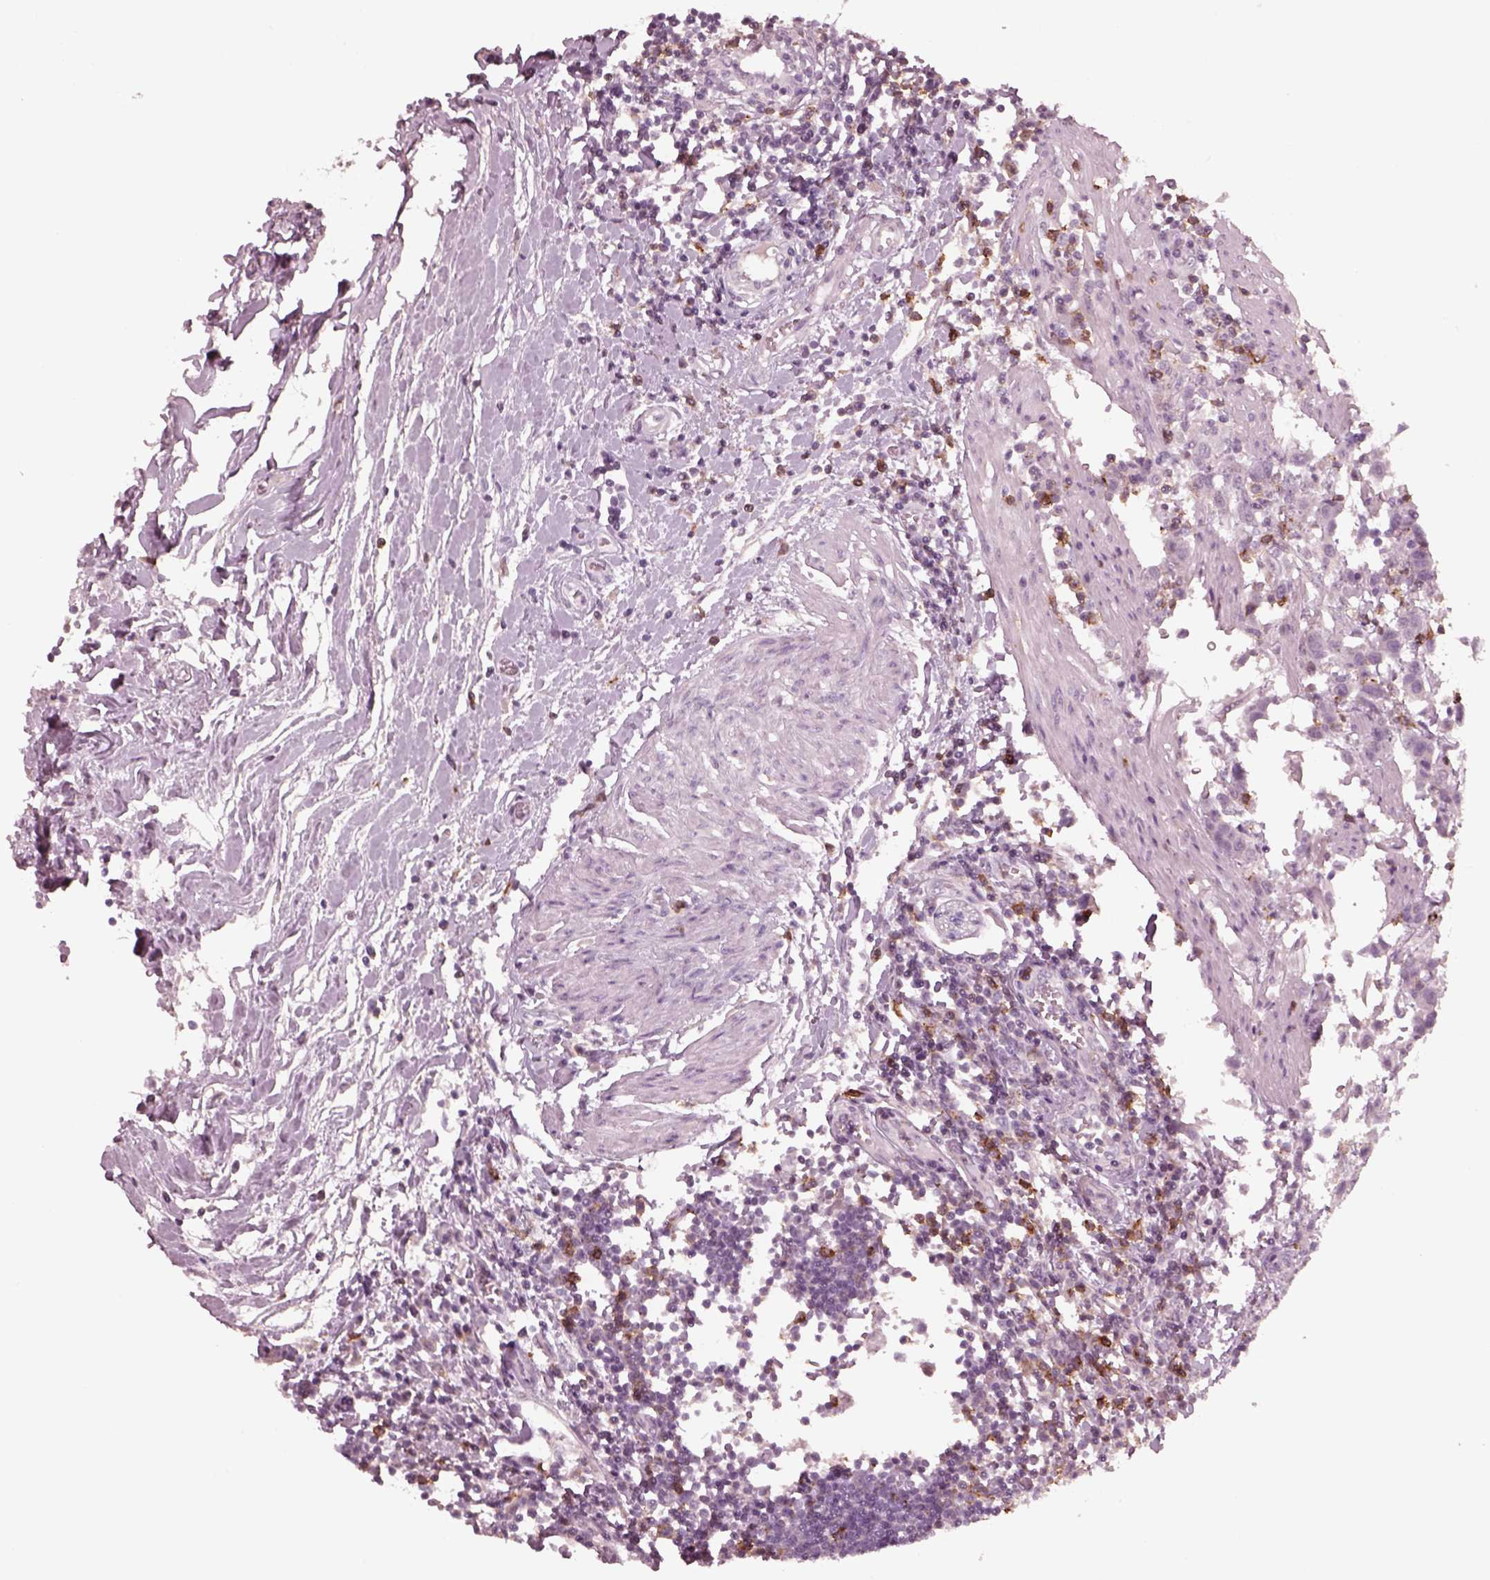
{"staining": {"intensity": "negative", "quantity": "none", "location": "none"}, "tissue": "urothelial cancer", "cell_type": "Tumor cells", "image_type": "cancer", "snomed": [{"axis": "morphology", "description": "Urothelial carcinoma, High grade"}, {"axis": "topography", "description": "Urinary bladder"}], "caption": "IHC photomicrograph of neoplastic tissue: human urothelial cancer stained with DAB (3,3'-diaminobenzidine) displays no significant protein positivity in tumor cells. Brightfield microscopy of immunohistochemistry stained with DAB (3,3'-diaminobenzidine) (brown) and hematoxylin (blue), captured at high magnification.", "gene": "PDCD1", "patient": {"sex": "female", "age": 58}}